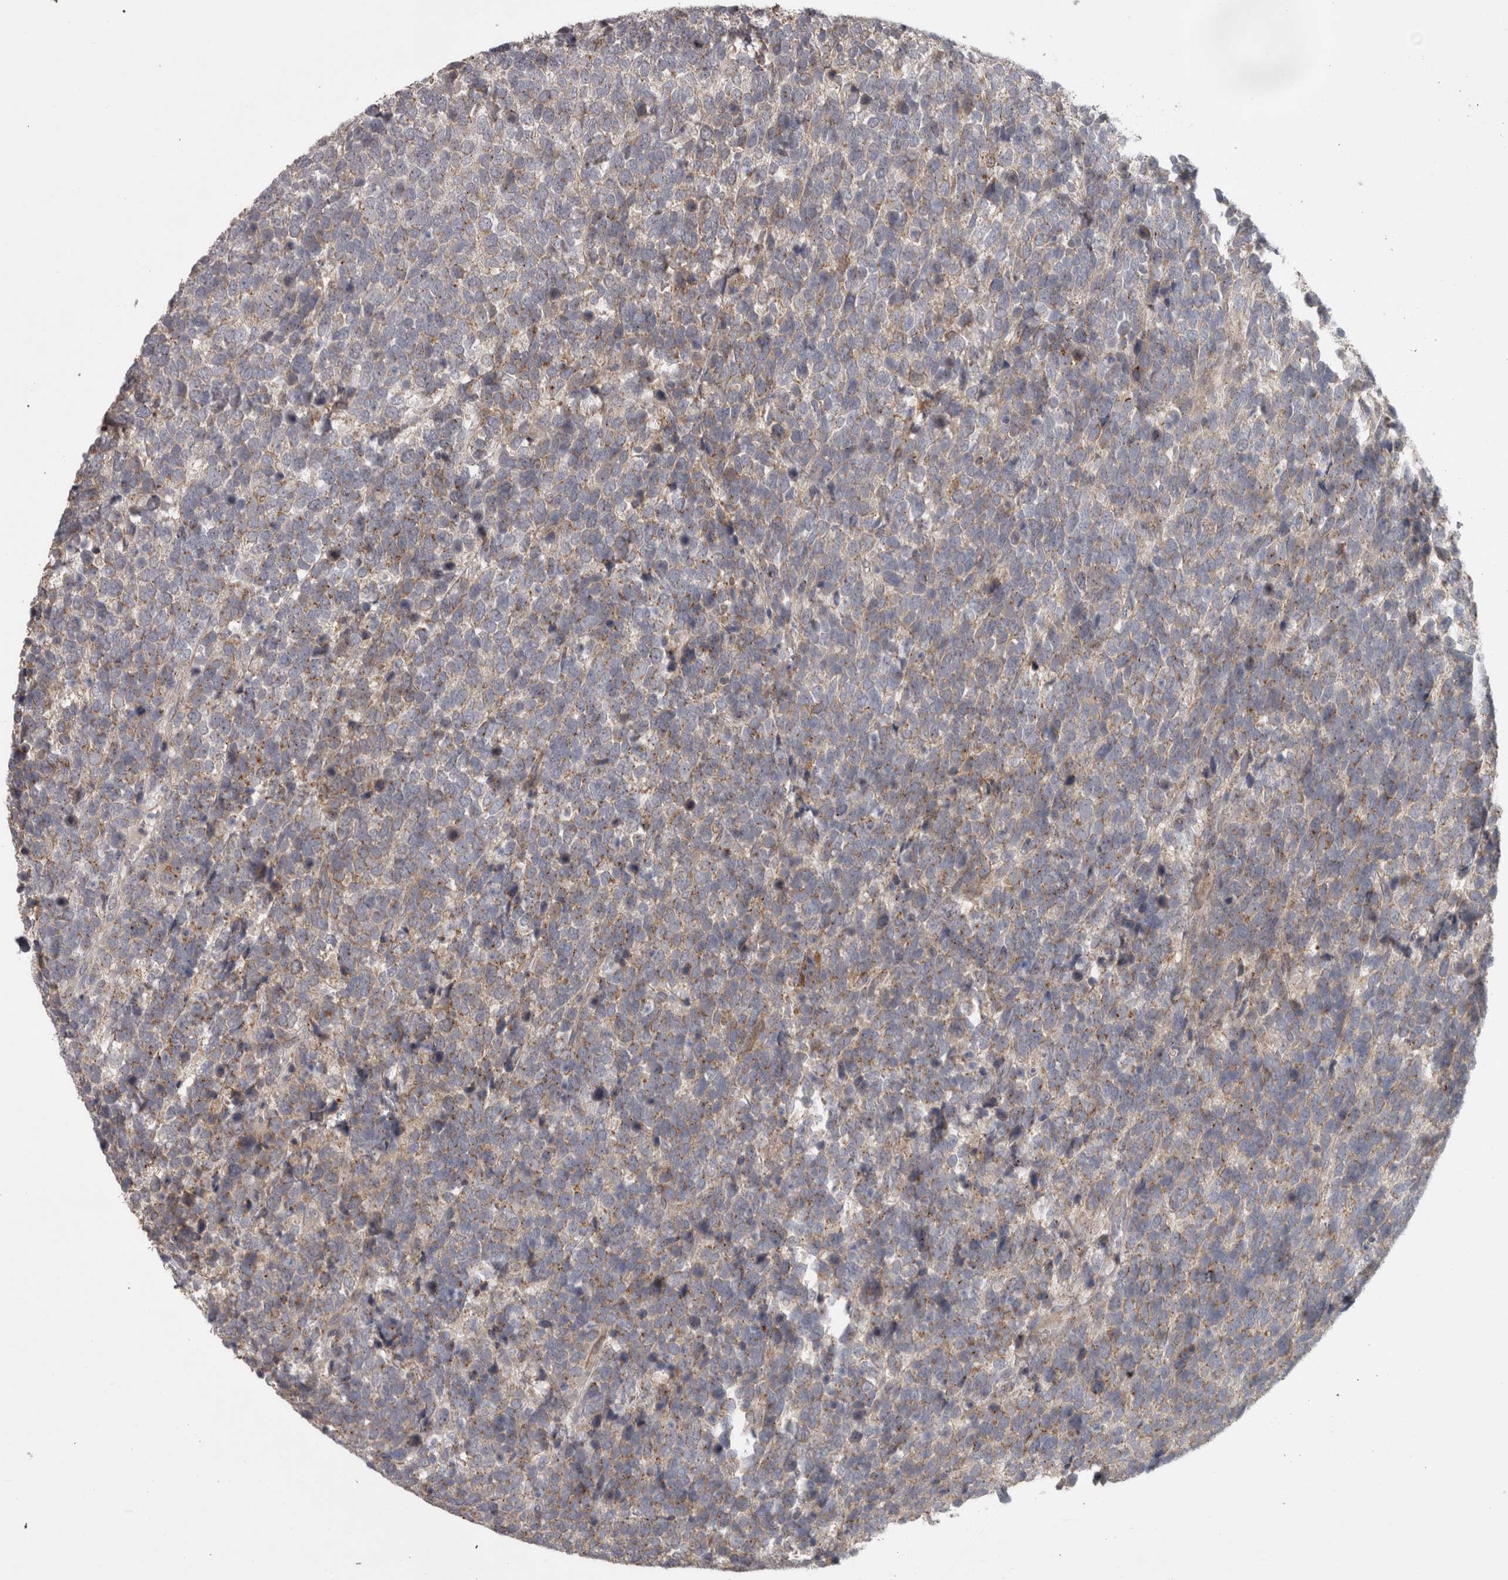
{"staining": {"intensity": "moderate", "quantity": "25%-75%", "location": "cytoplasmic/membranous"}, "tissue": "urothelial cancer", "cell_type": "Tumor cells", "image_type": "cancer", "snomed": [{"axis": "morphology", "description": "Urothelial carcinoma, High grade"}, {"axis": "topography", "description": "Urinary bladder"}], "caption": "DAB (3,3'-diaminobenzidine) immunohistochemical staining of high-grade urothelial carcinoma reveals moderate cytoplasmic/membranous protein expression in about 25%-75% of tumor cells. (brown staining indicates protein expression, while blue staining denotes nuclei).", "gene": "SLCO5A1", "patient": {"sex": "female", "age": 82}}